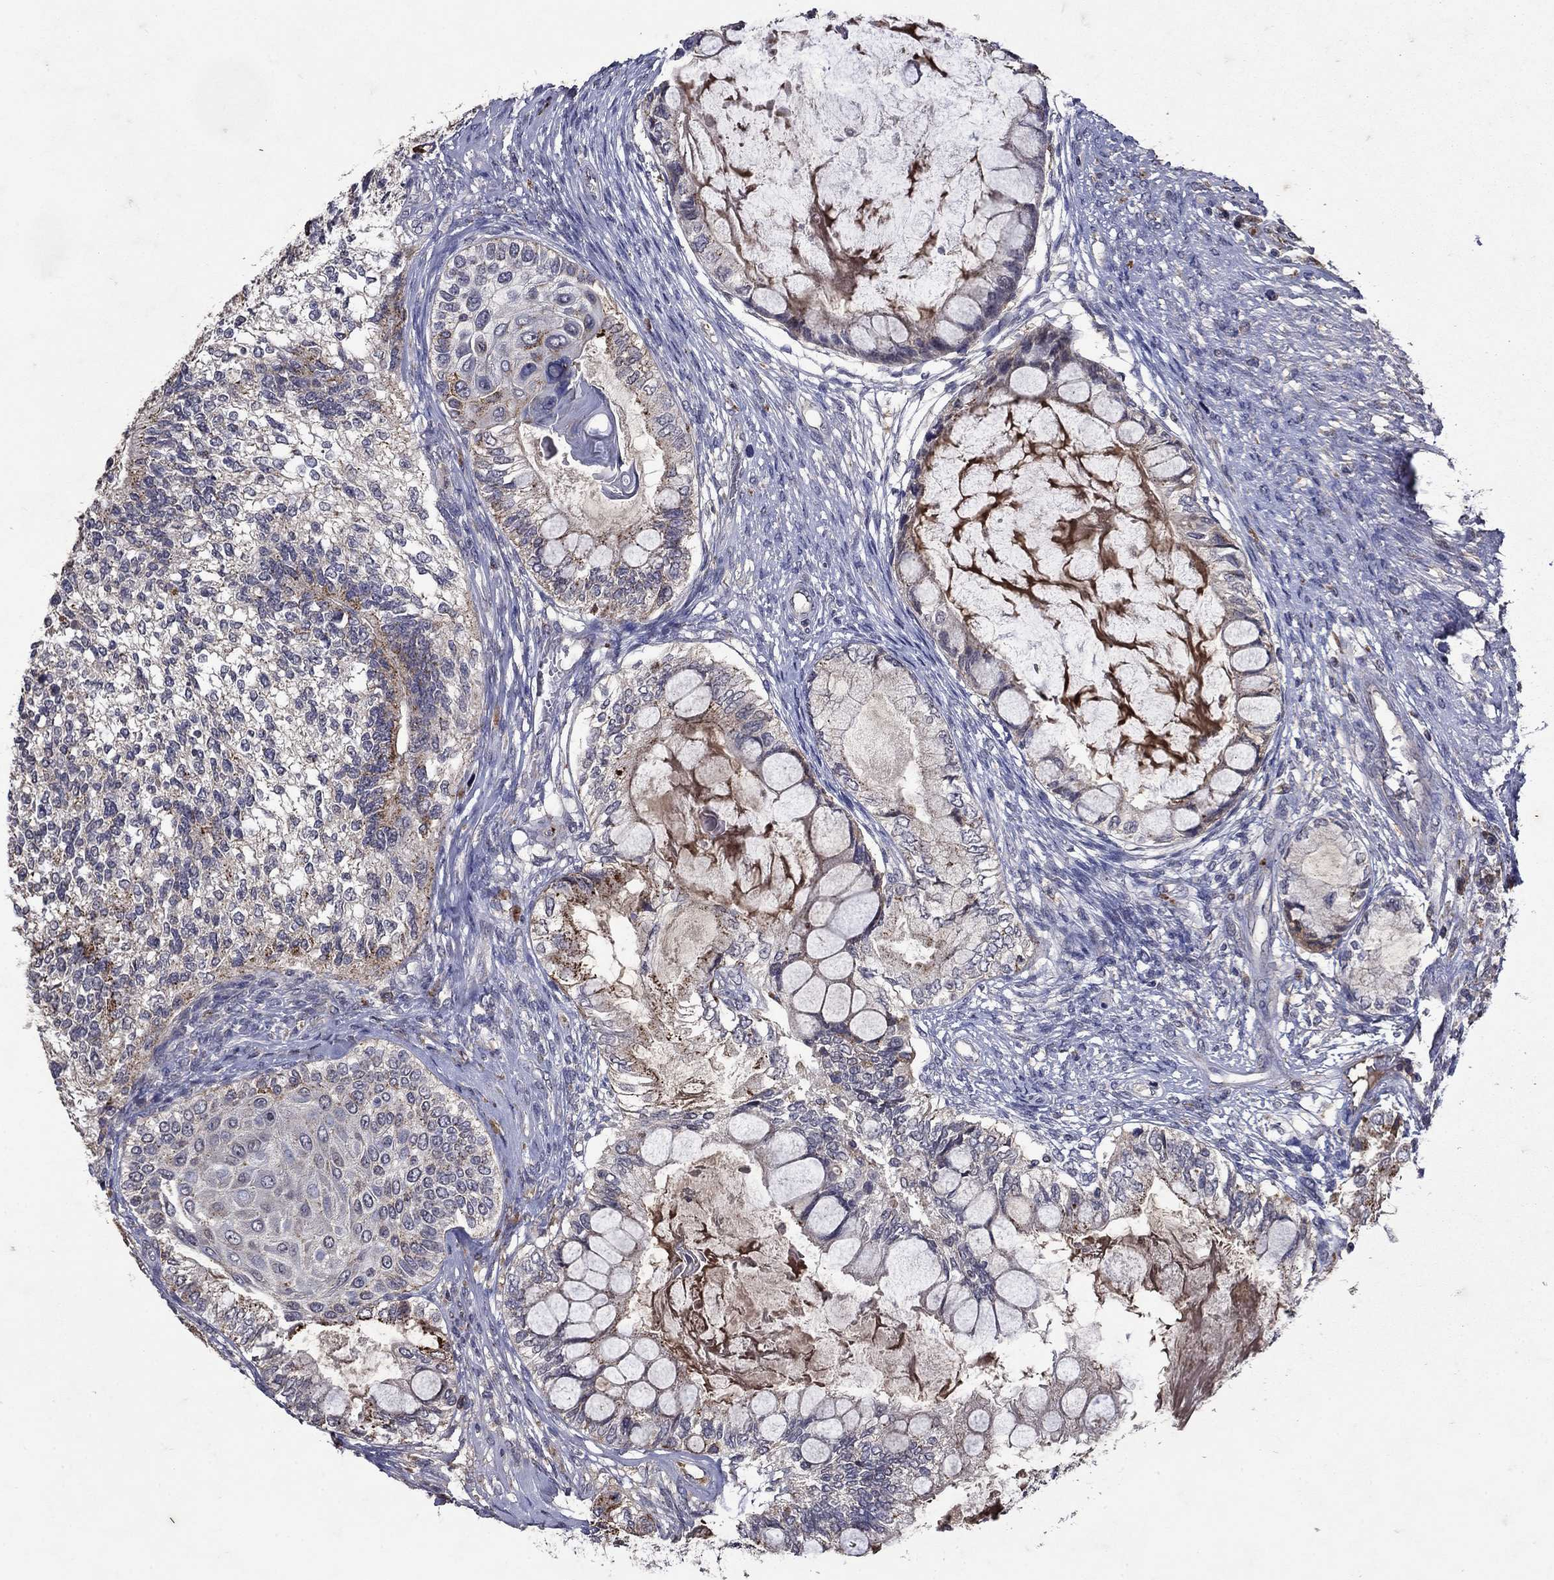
{"staining": {"intensity": "negative", "quantity": "none", "location": "none"}, "tissue": "testis cancer", "cell_type": "Tumor cells", "image_type": "cancer", "snomed": [{"axis": "morphology", "description": "Seminoma, NOS"}, {"axis": "morphology", "description": "Carcinoma, Embryonal, NOS"}, {"axis": "topography", "description": "Testis"}], "caption": "Immunohistochemistry photomicrograph of human testis cancer stained for a protein (brown), which reveals no expression in tumor cells.", "gene": "NPC2", "patient": {"sex": "male", "age": 41}}